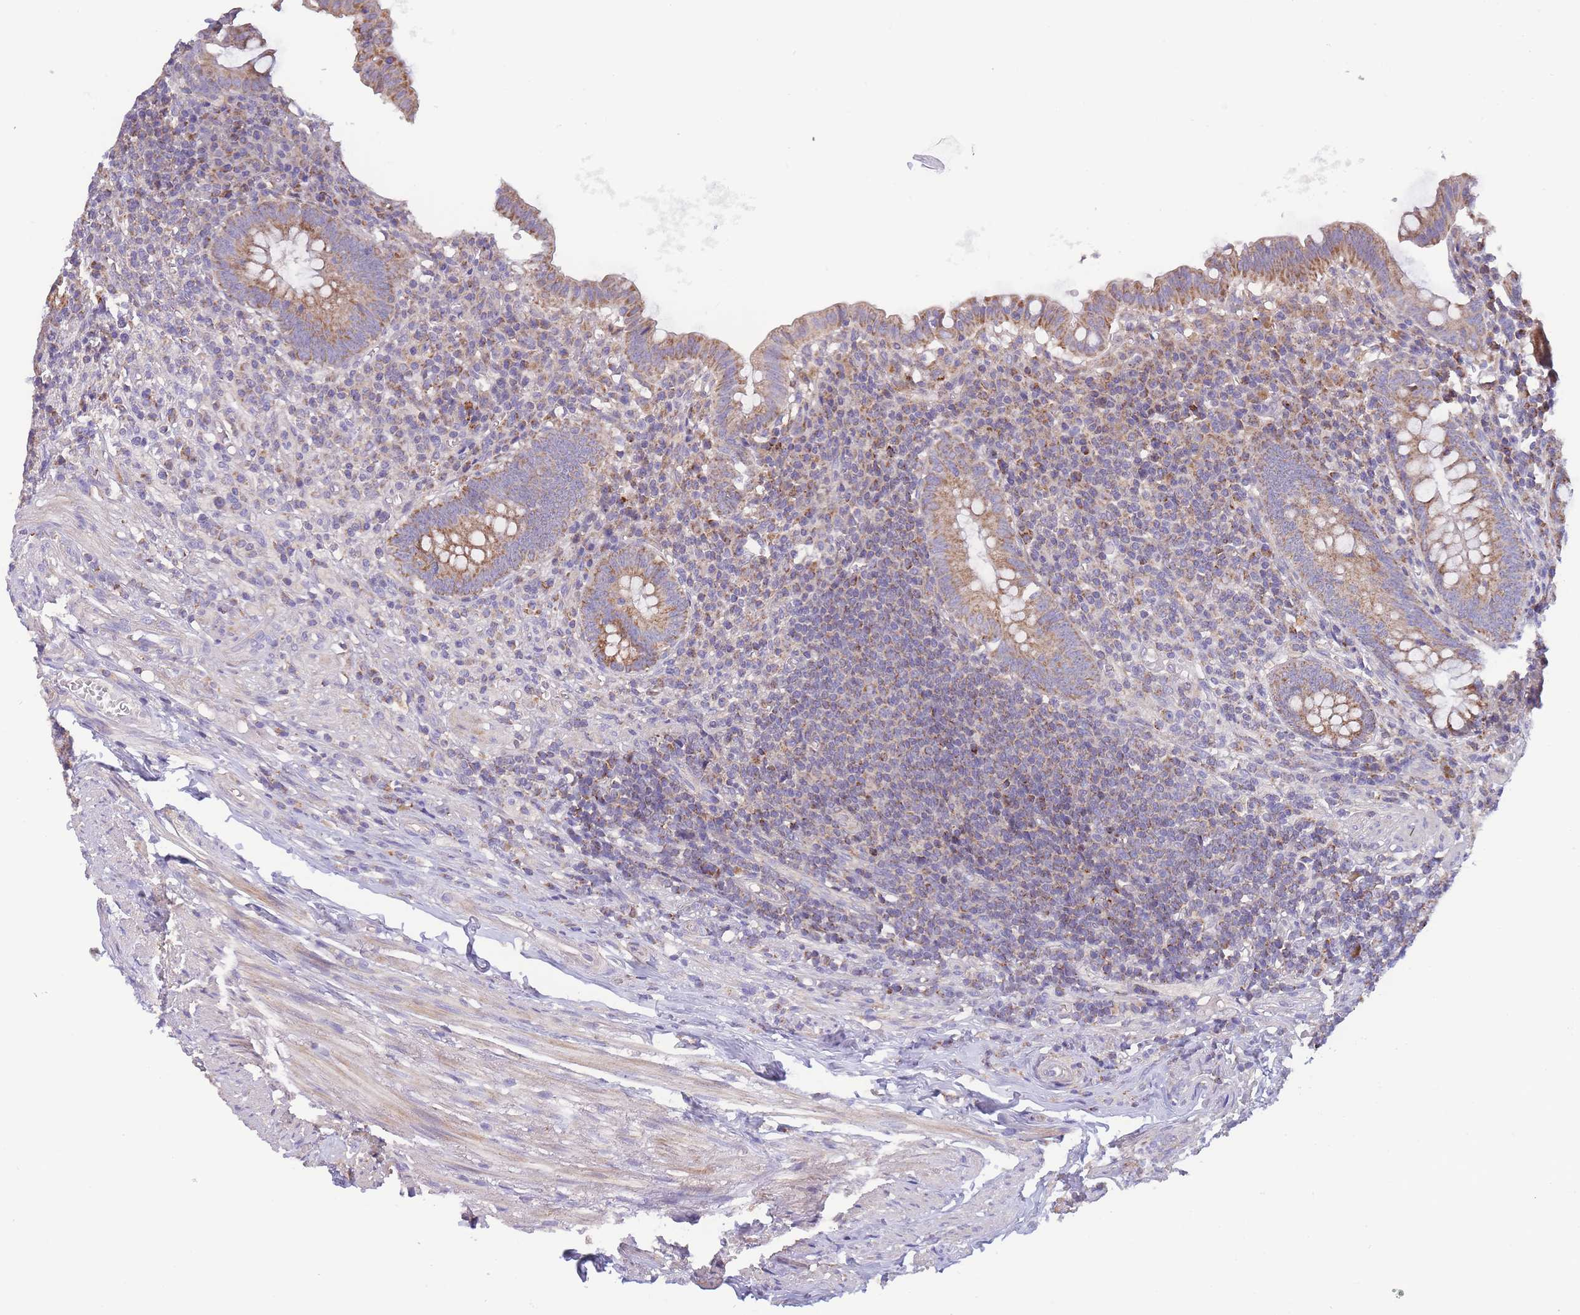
{"staining": {"intensity": "moderate", "quantity": ">75%", "location": "cytoplasmic/membranous"}, "tissue": "appendix", "cell_type": "Glandular cells", "image_type": "normal", "snomed": [{"axis": "morphology", "description": "Normal tissue, NOS"}, {"axis": "topography", "description": "Appendix"}], "caption": "DAB (3,3'-diaminobenzidine) immunohistochemical staining of benign human appendix exhibits moderate cytoplasmic/membranous protein expression in about >75% of glandular cells. The protein is shown in brown color, while the nuclei are stained blue.", "gene": "SLC25A42", "patient": {"sex": "male", "age": 83}}